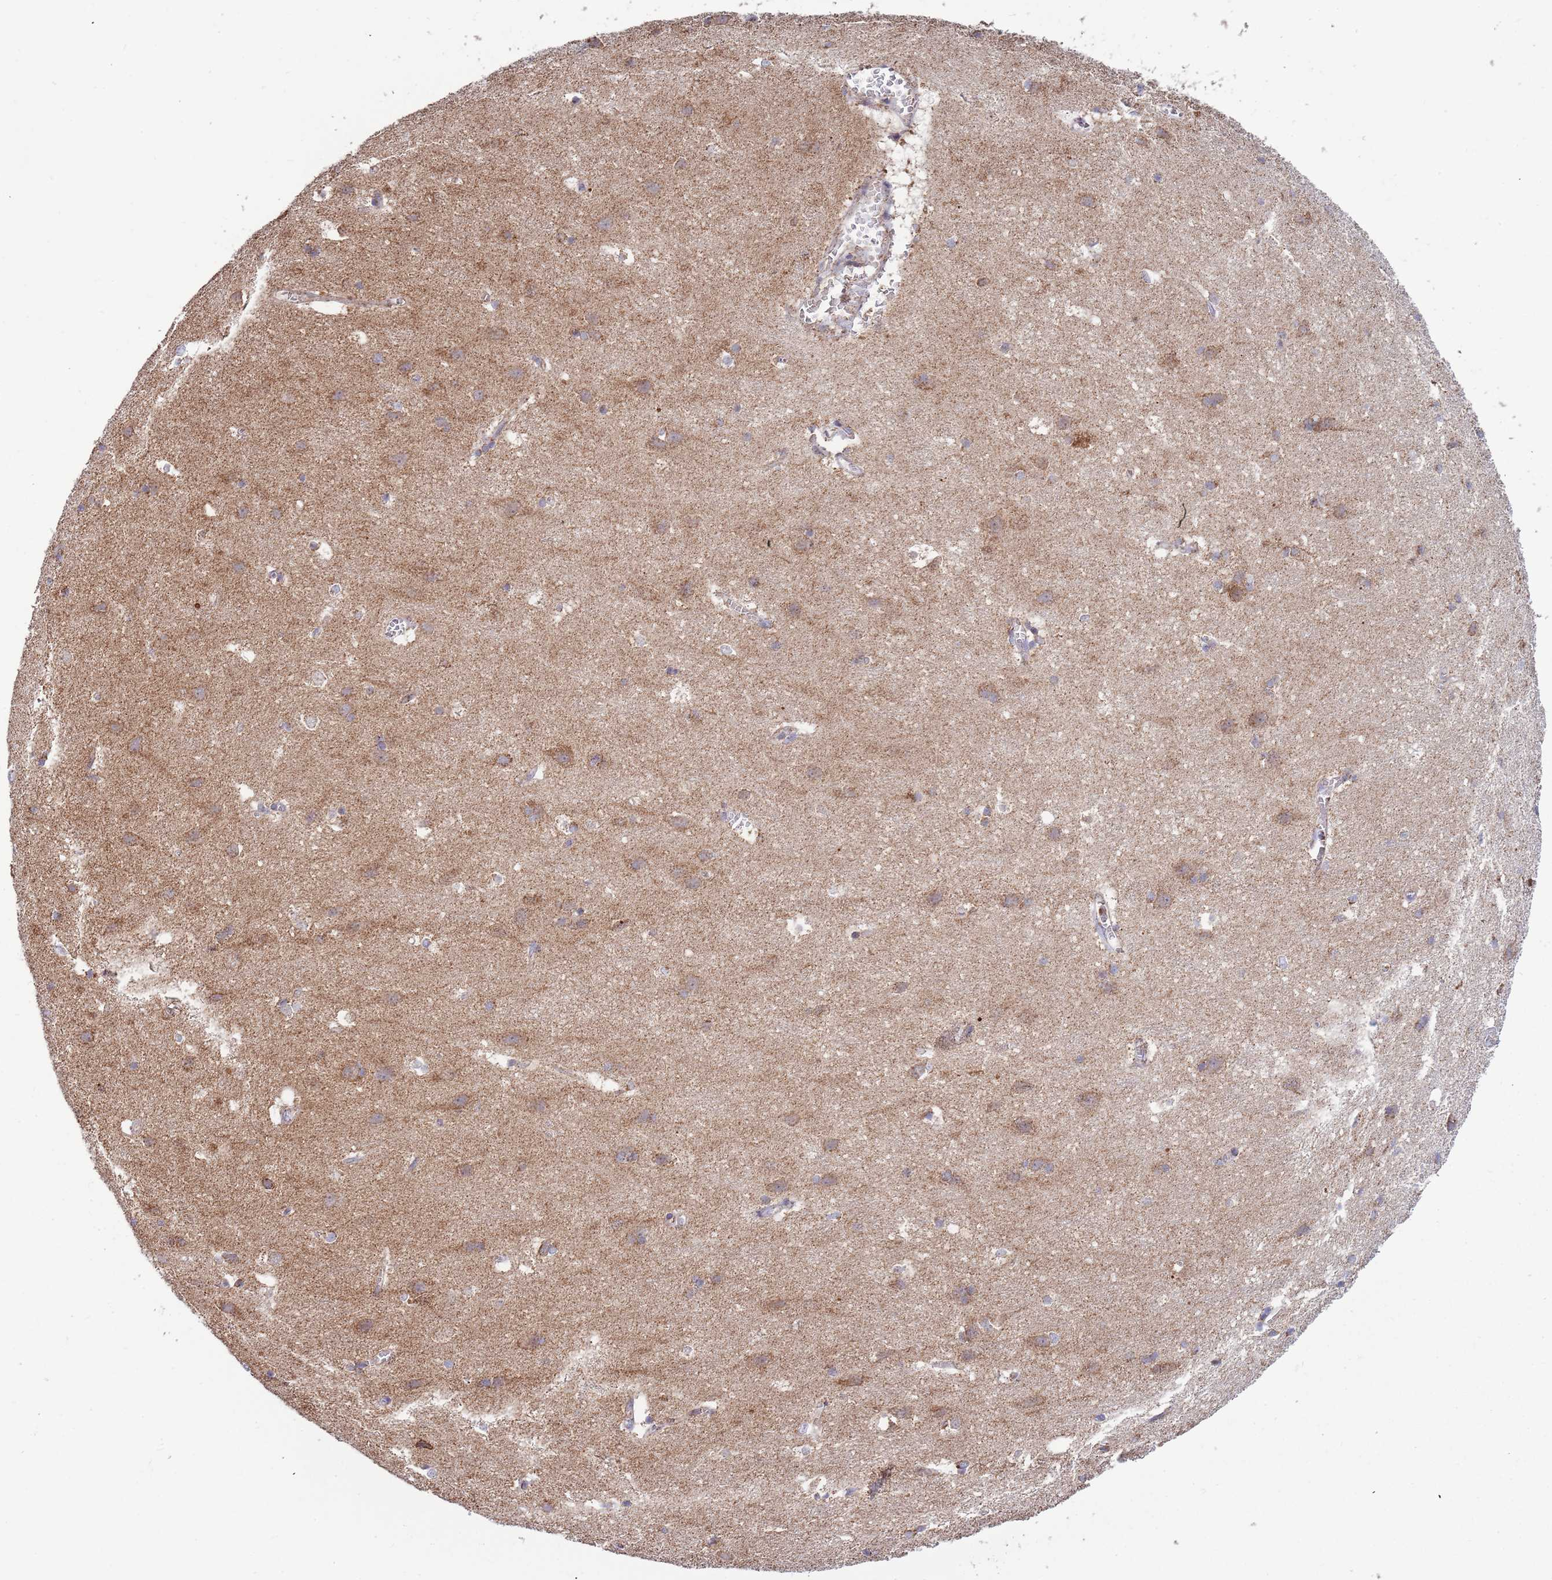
{"staining": {"intensity": "weak", "quantity": "25%-75%", "location": "cytoplasmic/membranous"}, "tissue": "cerebral cortex", "cell_type": "Endothelial cells", "image_type": "normal", "snomed": [{"axis": "morphology", "description": "Normal tissue, NOS"}, {"axis": "topography", "description": "Cerebral cortex"}], "caption": "The image demonstrates staining of benign cerebral cortex, revealing weak cytoplasmic/membranous protein positivity (brown color) within endothelial cells.", "gene": "VPS16", "patient": {"sex": "male", "age": 54}}